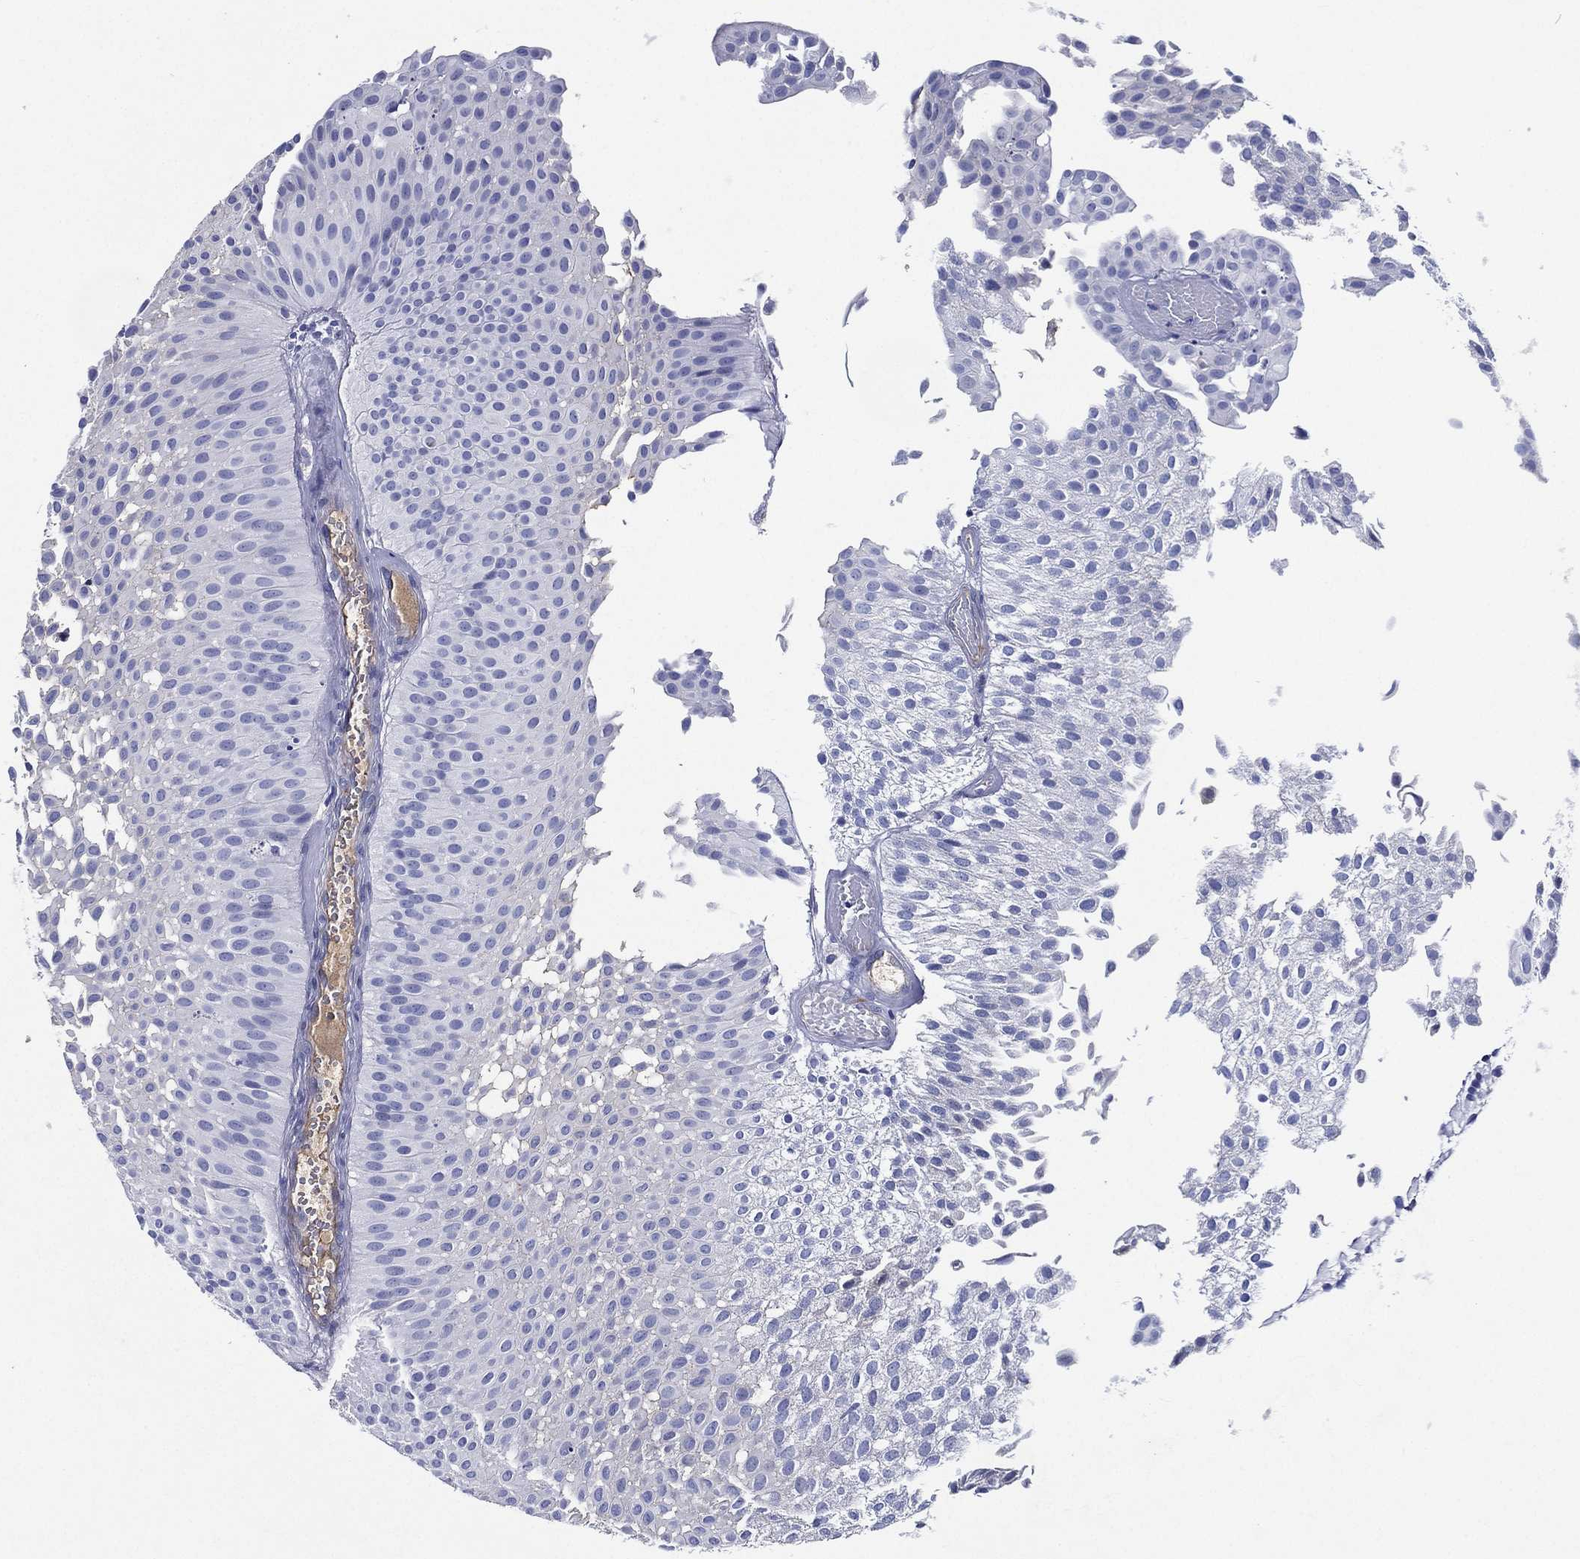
{"staining": {"intensity": "negative", "quantity": "none", "location": "none"}, "tissue": "urothelial cancer", "cell_type": "Tumor cells", "image_type": "cancer", "snomed": [{"axis": "morphology", "description": "Urothelial carcinoma, Low grade"}, {"axis": "topography", "description": "Urinary bladder"}], "caption": "Protein analysis of urothelial carcinoma (low-grade) exhibits no significant staining in tumor cells. (DAB (3,3'-diaminobenzidine) immunohistochemistry with hematoxylin counter stain).", "gene": "TMPRSS11D", "patient": {"sex": "male", "age": 64}}